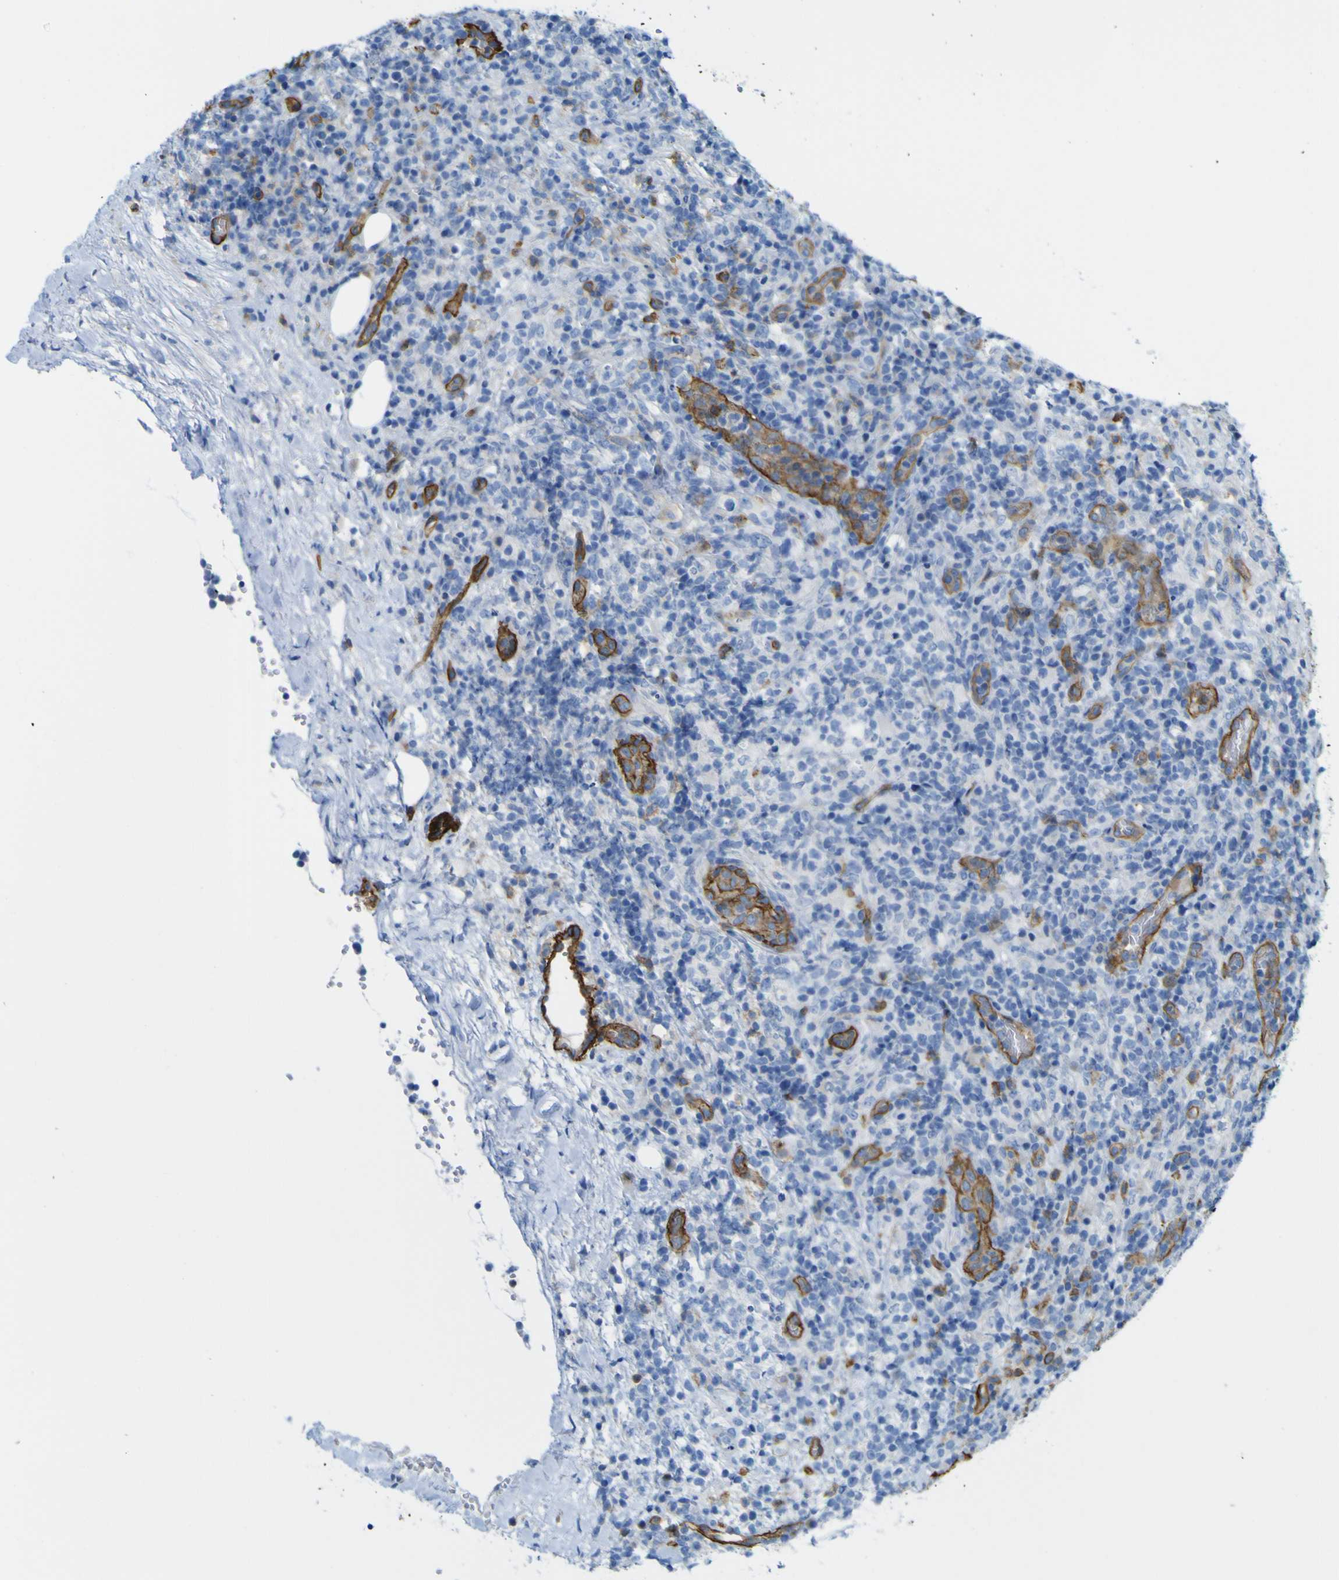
{"staining": {"intensity": "negative", "quantity": "none", "location": "none"}, "tissue": "lymphoma", "cell_type": "Tumor cells", "image_type": "cancer", "snomed": [{"axis": "morphology", "description": "Malignant lymphoma, non-Hodgkin's type, High grade"}, {"axis": "topography", "description": "Lymph node"}], "caption": "Protein analysis of high-grade malignant lymphoma, non-Hodgkin's type exhibits no significant positivity in tumor cells. (DAB (3,3'-diaminobenzidine) immunohistochemistry with hematoxylin counter stain).", "gene": "CD93", "patient": {"sex": "female", "age": 76}}